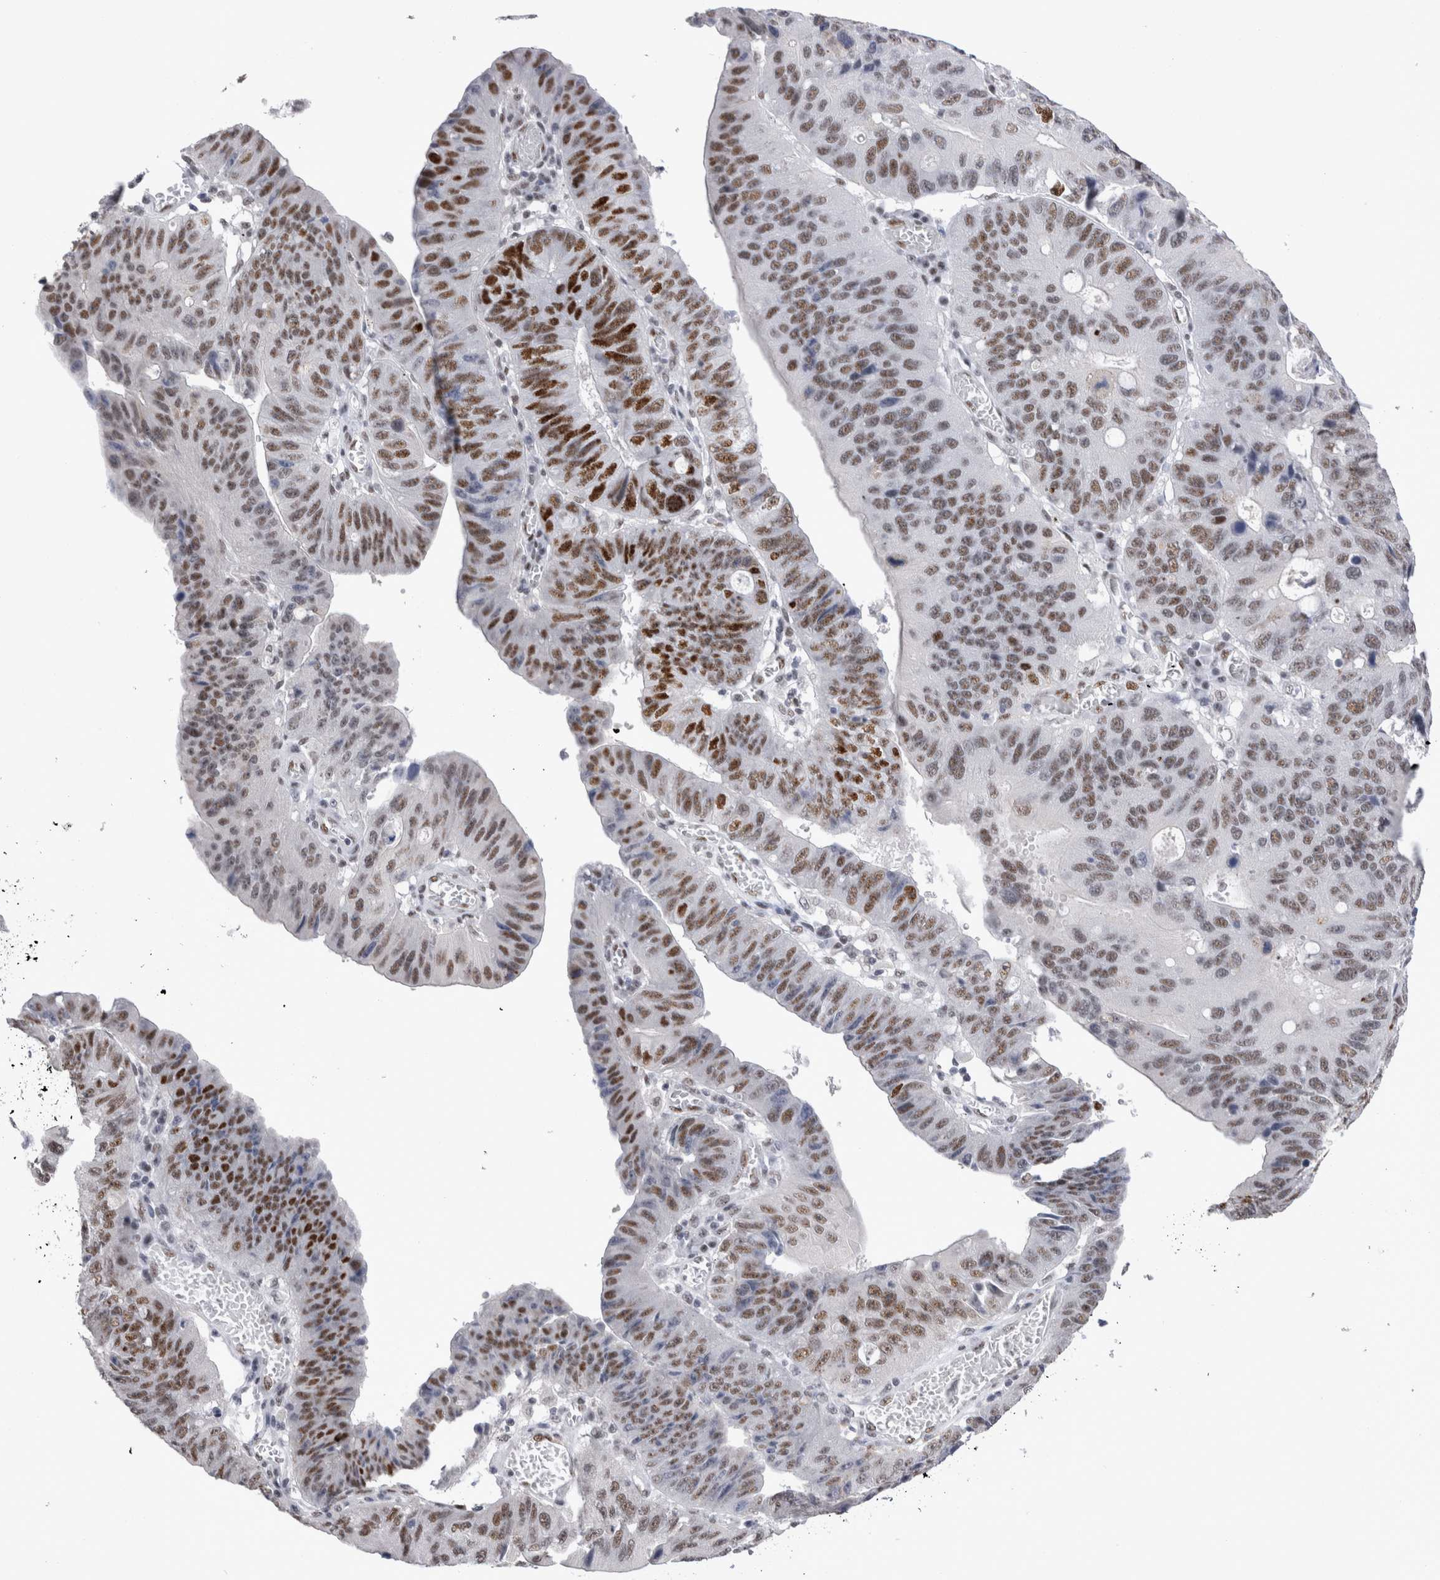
{"staining": {"intensity": "moderate", "quantity": ">75%", "location": "nuclear"}, "tissue": "stomach cancer", "cell_type": "Tumor cells", "image_type": "cancer", "snomed": [{"axis": "morphology", "description": "Adenocarcinoma, NOS"}, {"axis": "topography", "description": "Stomach"}], "caption": "Human stomach adenocarcinoma stained with a protein marker displays moderate staining in tumor cells.", "gene": "RBM6", "patient": {"sex": "male", "age": 59}}